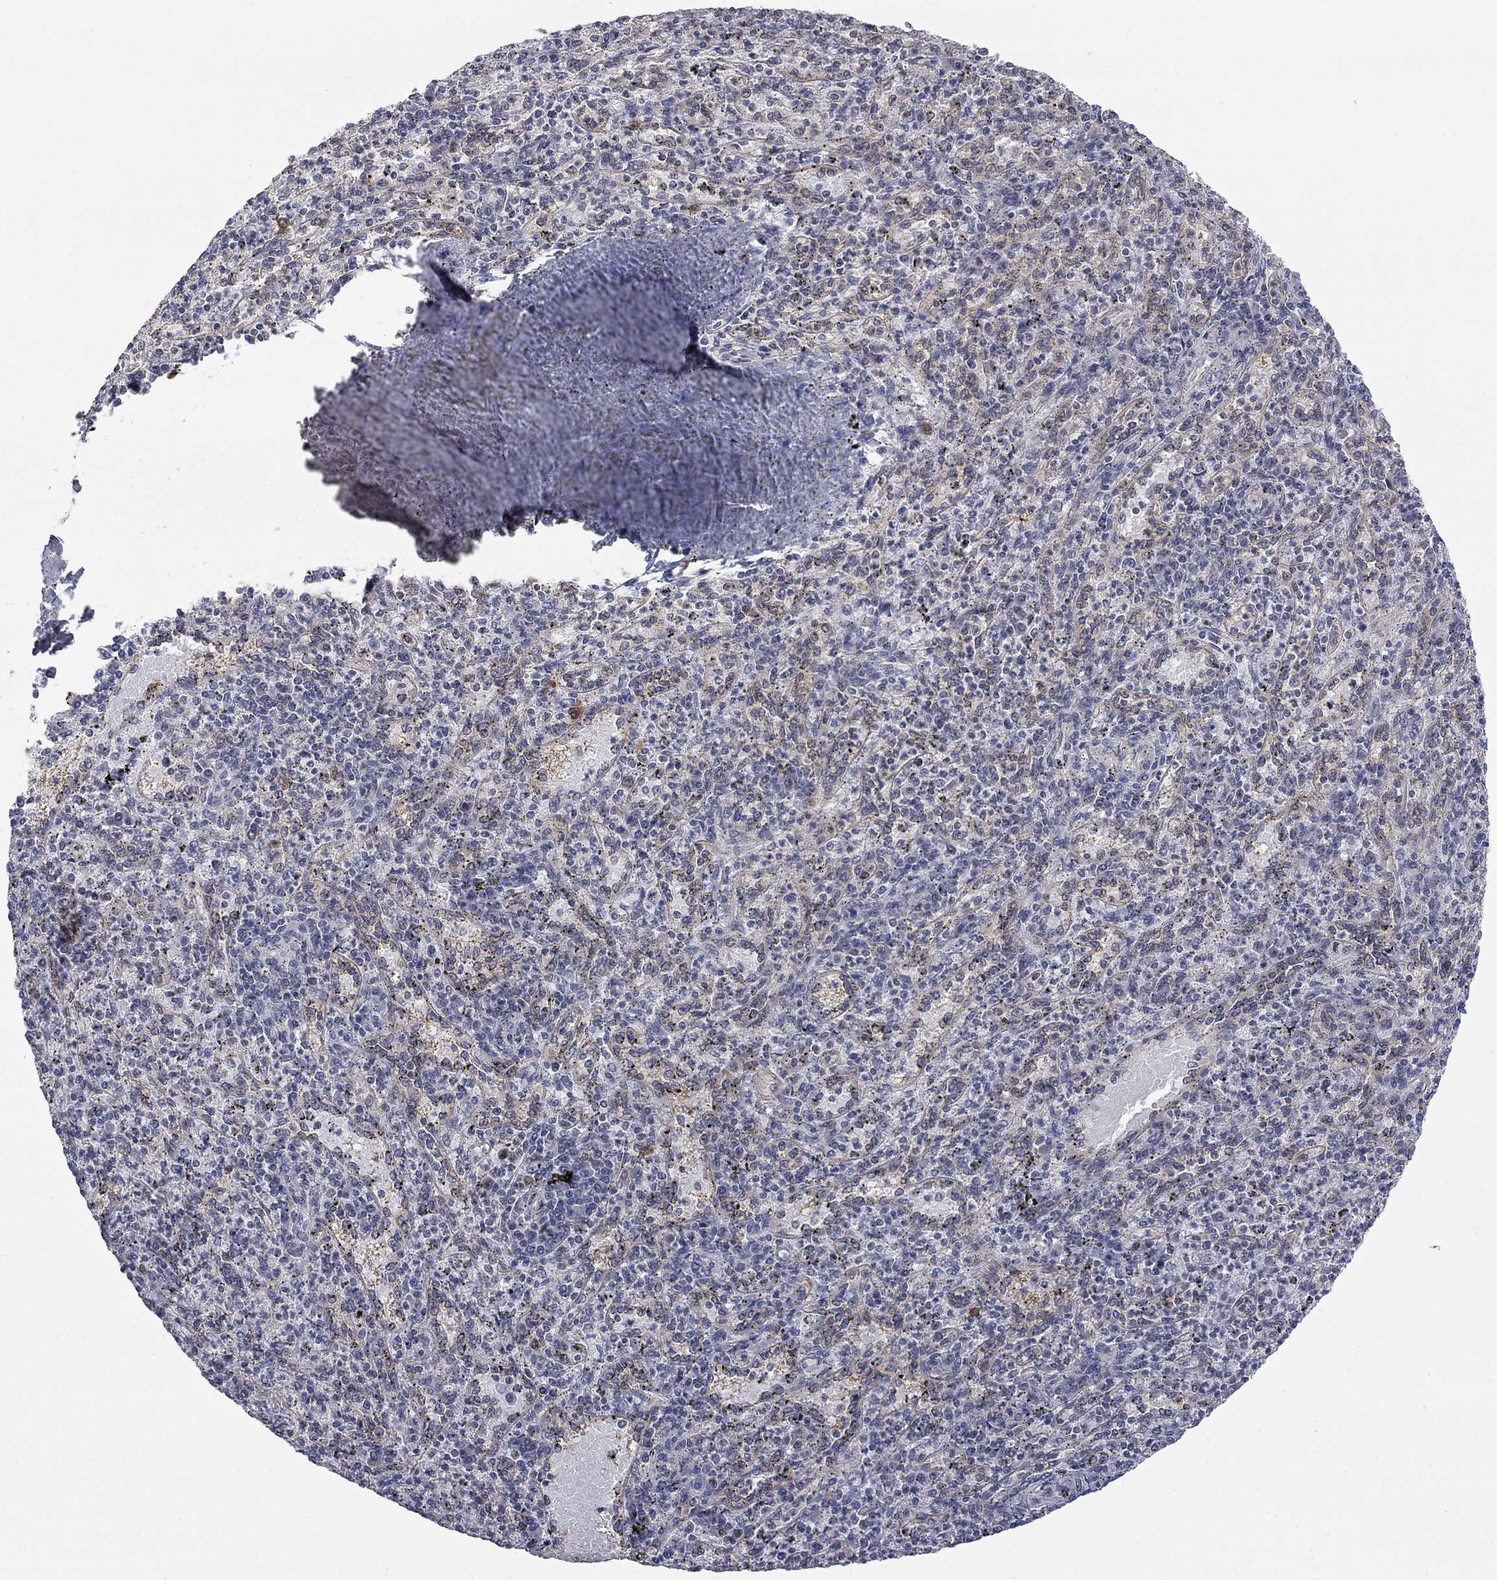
{"staining": {"intensity": "negative", "quantity": "none", "location": "none"}, "tissue": "spleen", "cell_type": "Cells in red pulp", "image_type": "normal", "snomed": [{"axis": "morphology", "description": "Normal tissue, NOS"}, {"axis": "topography", "description": "Spleen"}], "caption": "Protein analysis of unremarkable spleen exhibits no significant positivity in cells in red pulp.", "gene": "ENSG00000255639", "patient": {"sex": "male", "age": 60}}